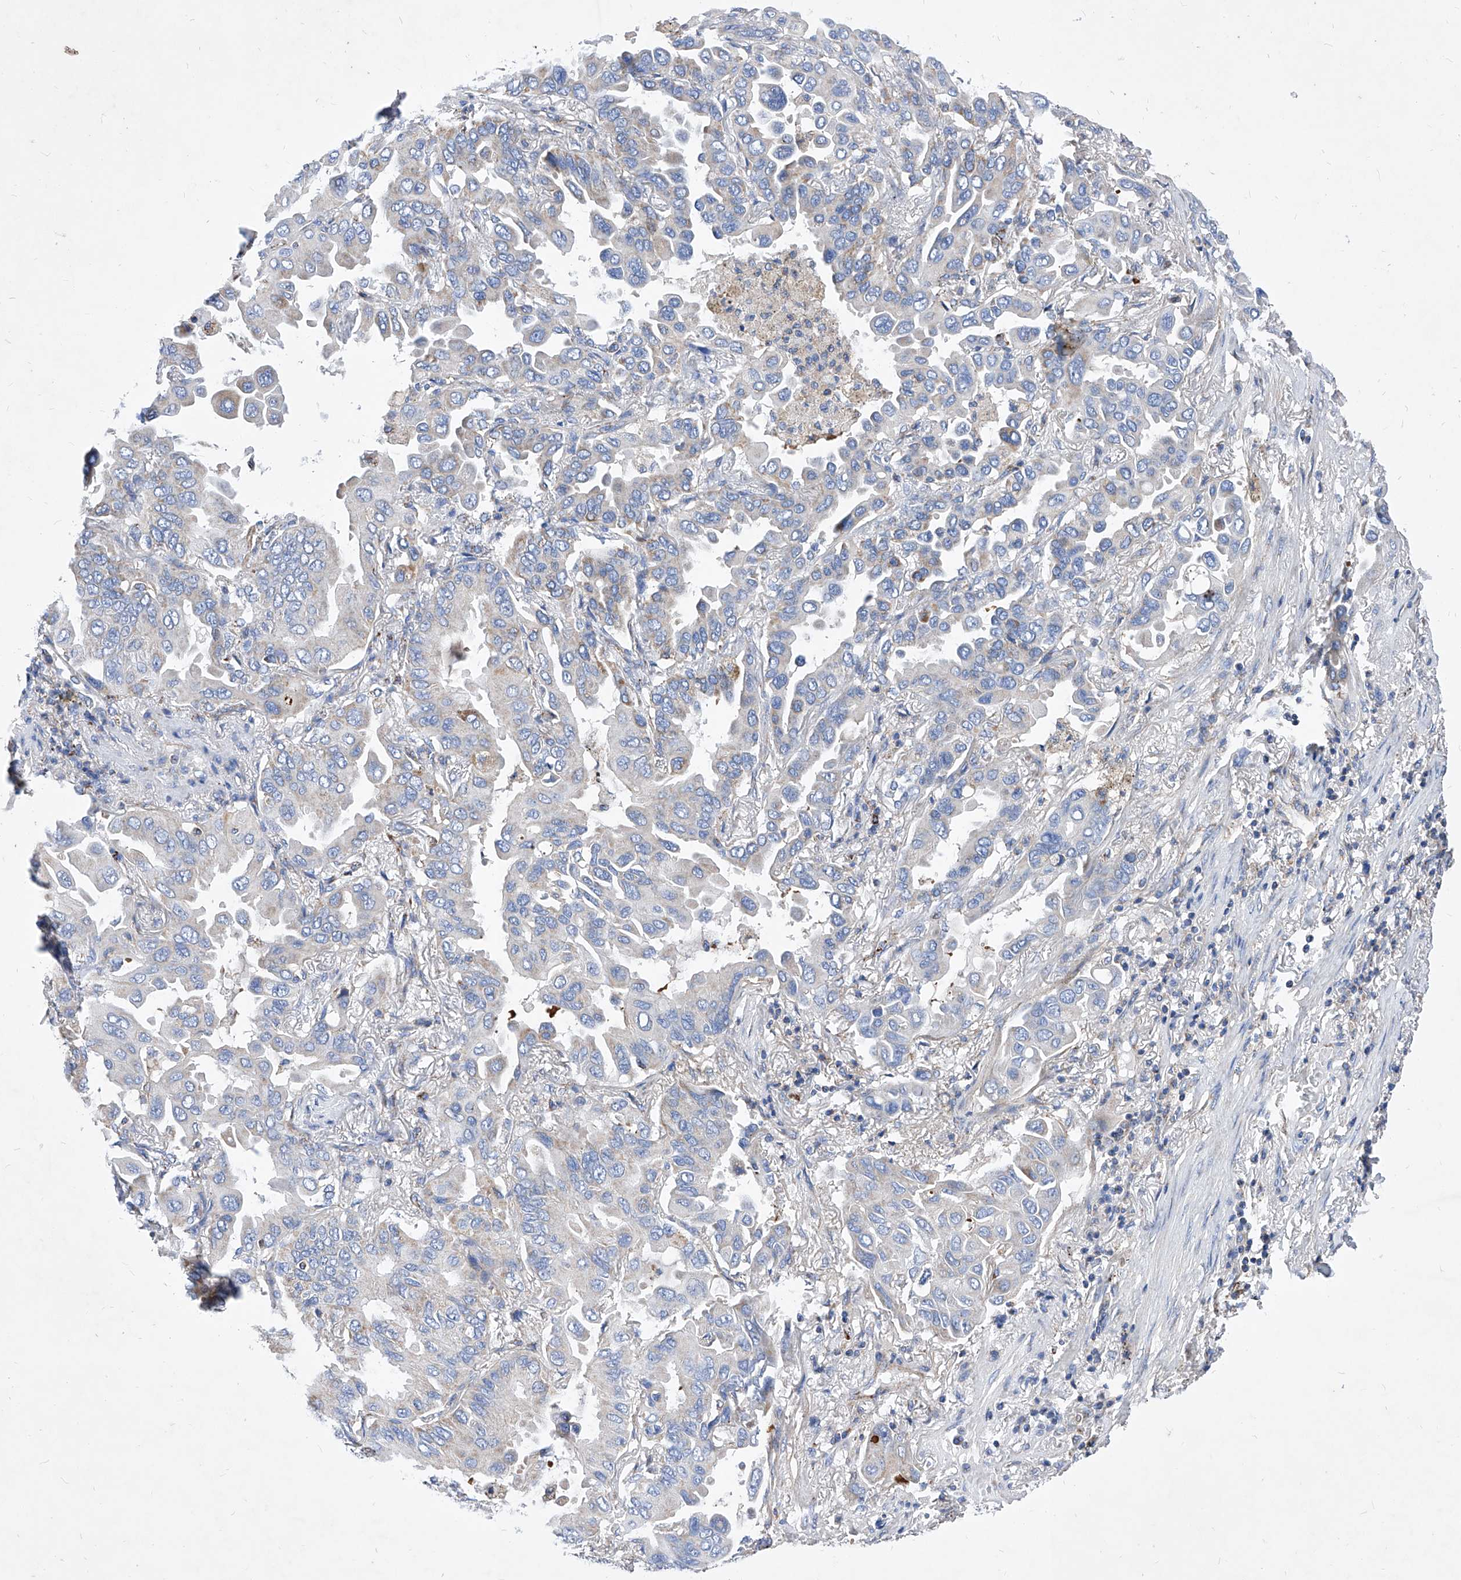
{"staining": {"intensity": "negative", "quantity": "none", "location": "none"}, "tissue": "lung cancer", "cell_type": "Tumor cells", "image_type": "cancer", "snomed": [{"axis": "morphology", "description": "Adenocarcinoma, NOS"}, {"axis": "topography", "description": "Lung"}], "caption": "Tumor cells show no significant expression in lung cancer (adenocarcinoma). (Immunohistochemistry (ihc), brightfield microscopy, high magnification).", "gene": "HRNR", "patient": {"sex": "male", "age": 64}}